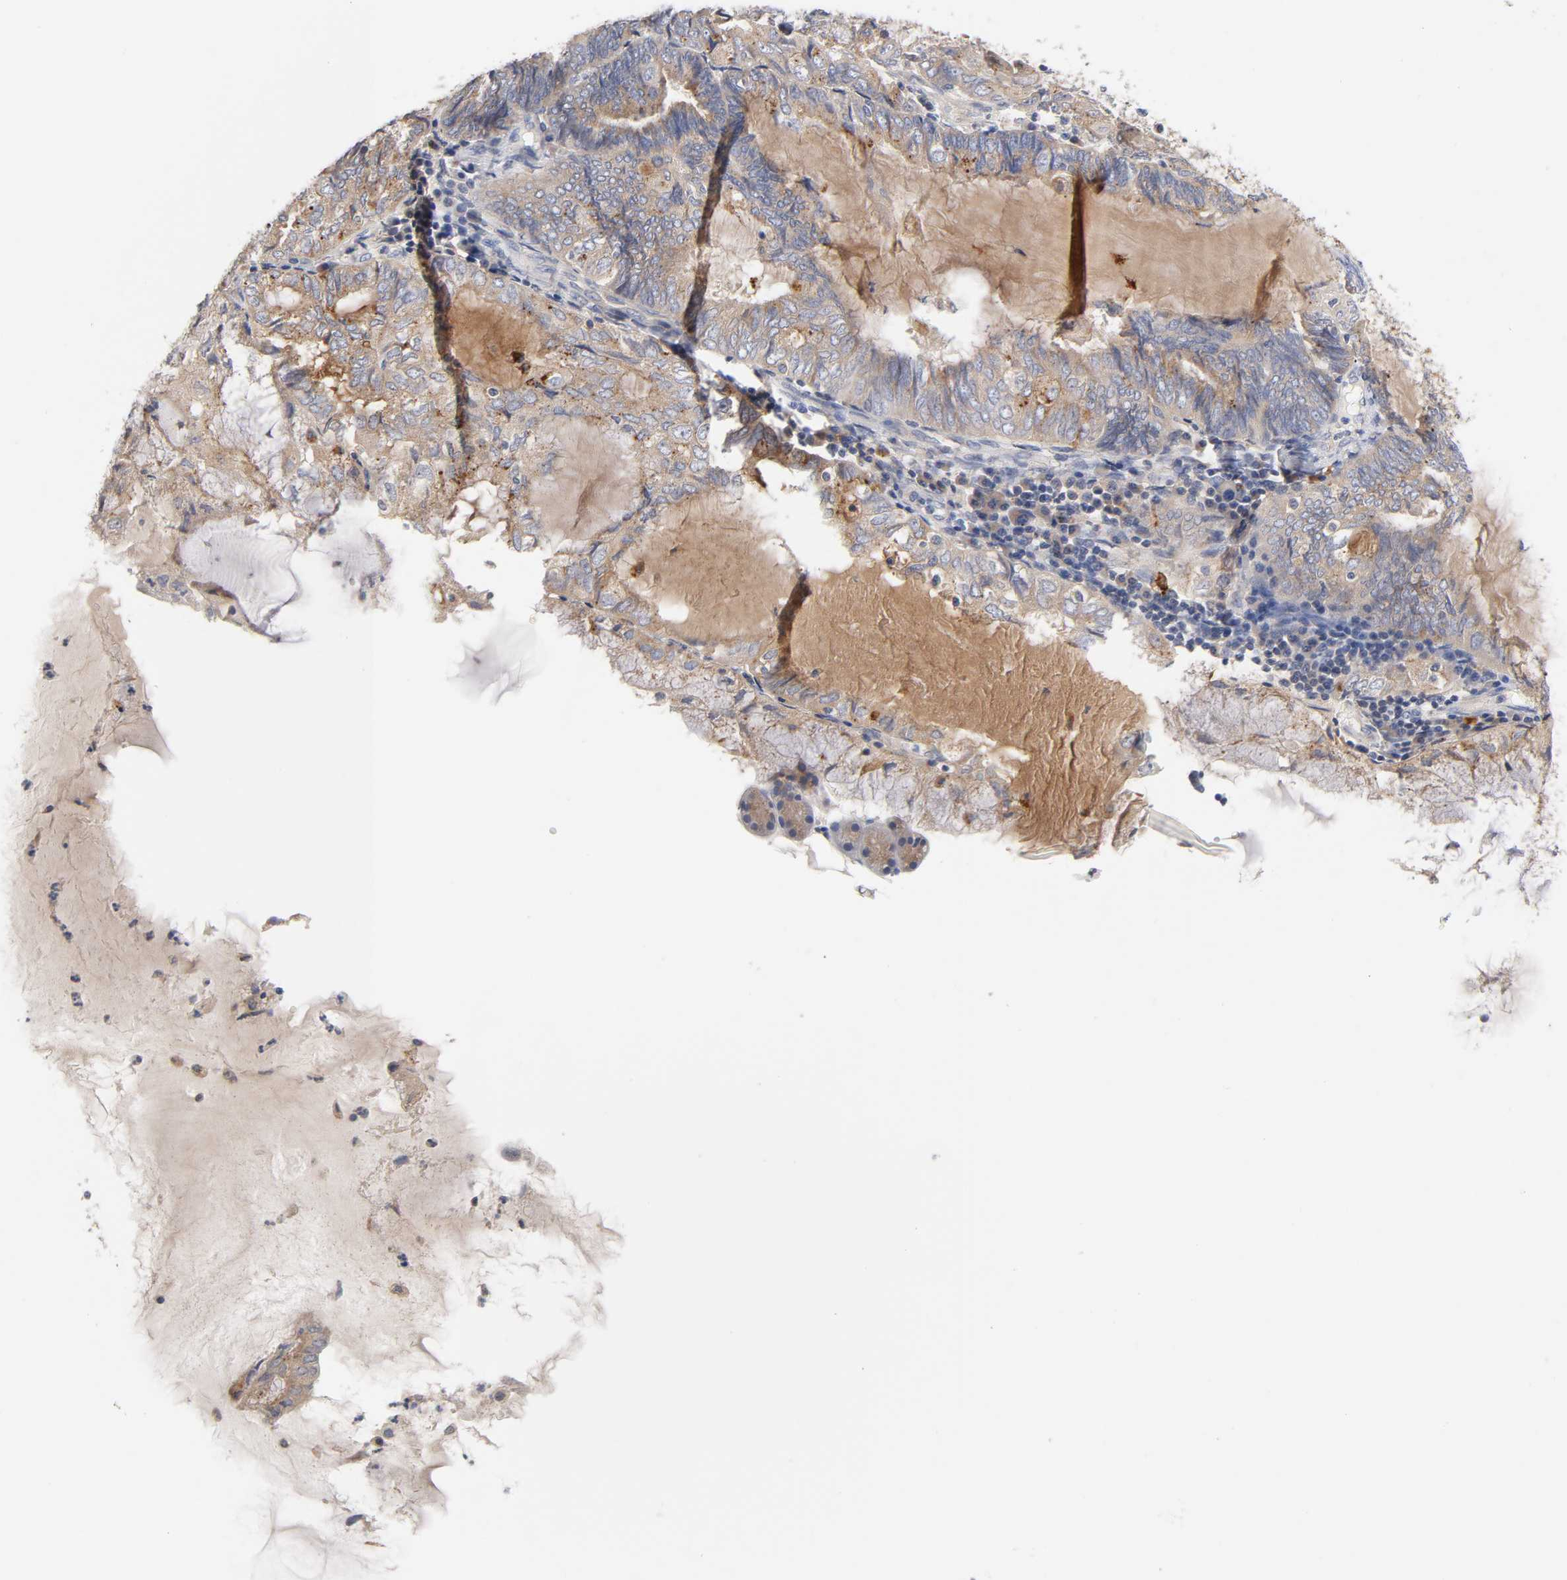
{"staining": {"intensity": "weak", "quantity": ">75%", "location": "cytoplasmic/membranous"}, "tissue": "endometrial cancer", "cell_type": "Tumor cells", "image_type": "cancer", "snomed": [{"axis": "morphology", "description": "Adenocarcinoma, NOS"}, {"axis": "topography", "description": "Endometrium"}], "caption": "An IHC photomicrograph of neoplastic tissue is shown. Protein staining in brown labels weak cytoplasmic/membranous positivity in endometrial adenocarcinoma within tumor cells.", "gene": "C17orf75", "patient": {"sex": "female", "age": 81}}